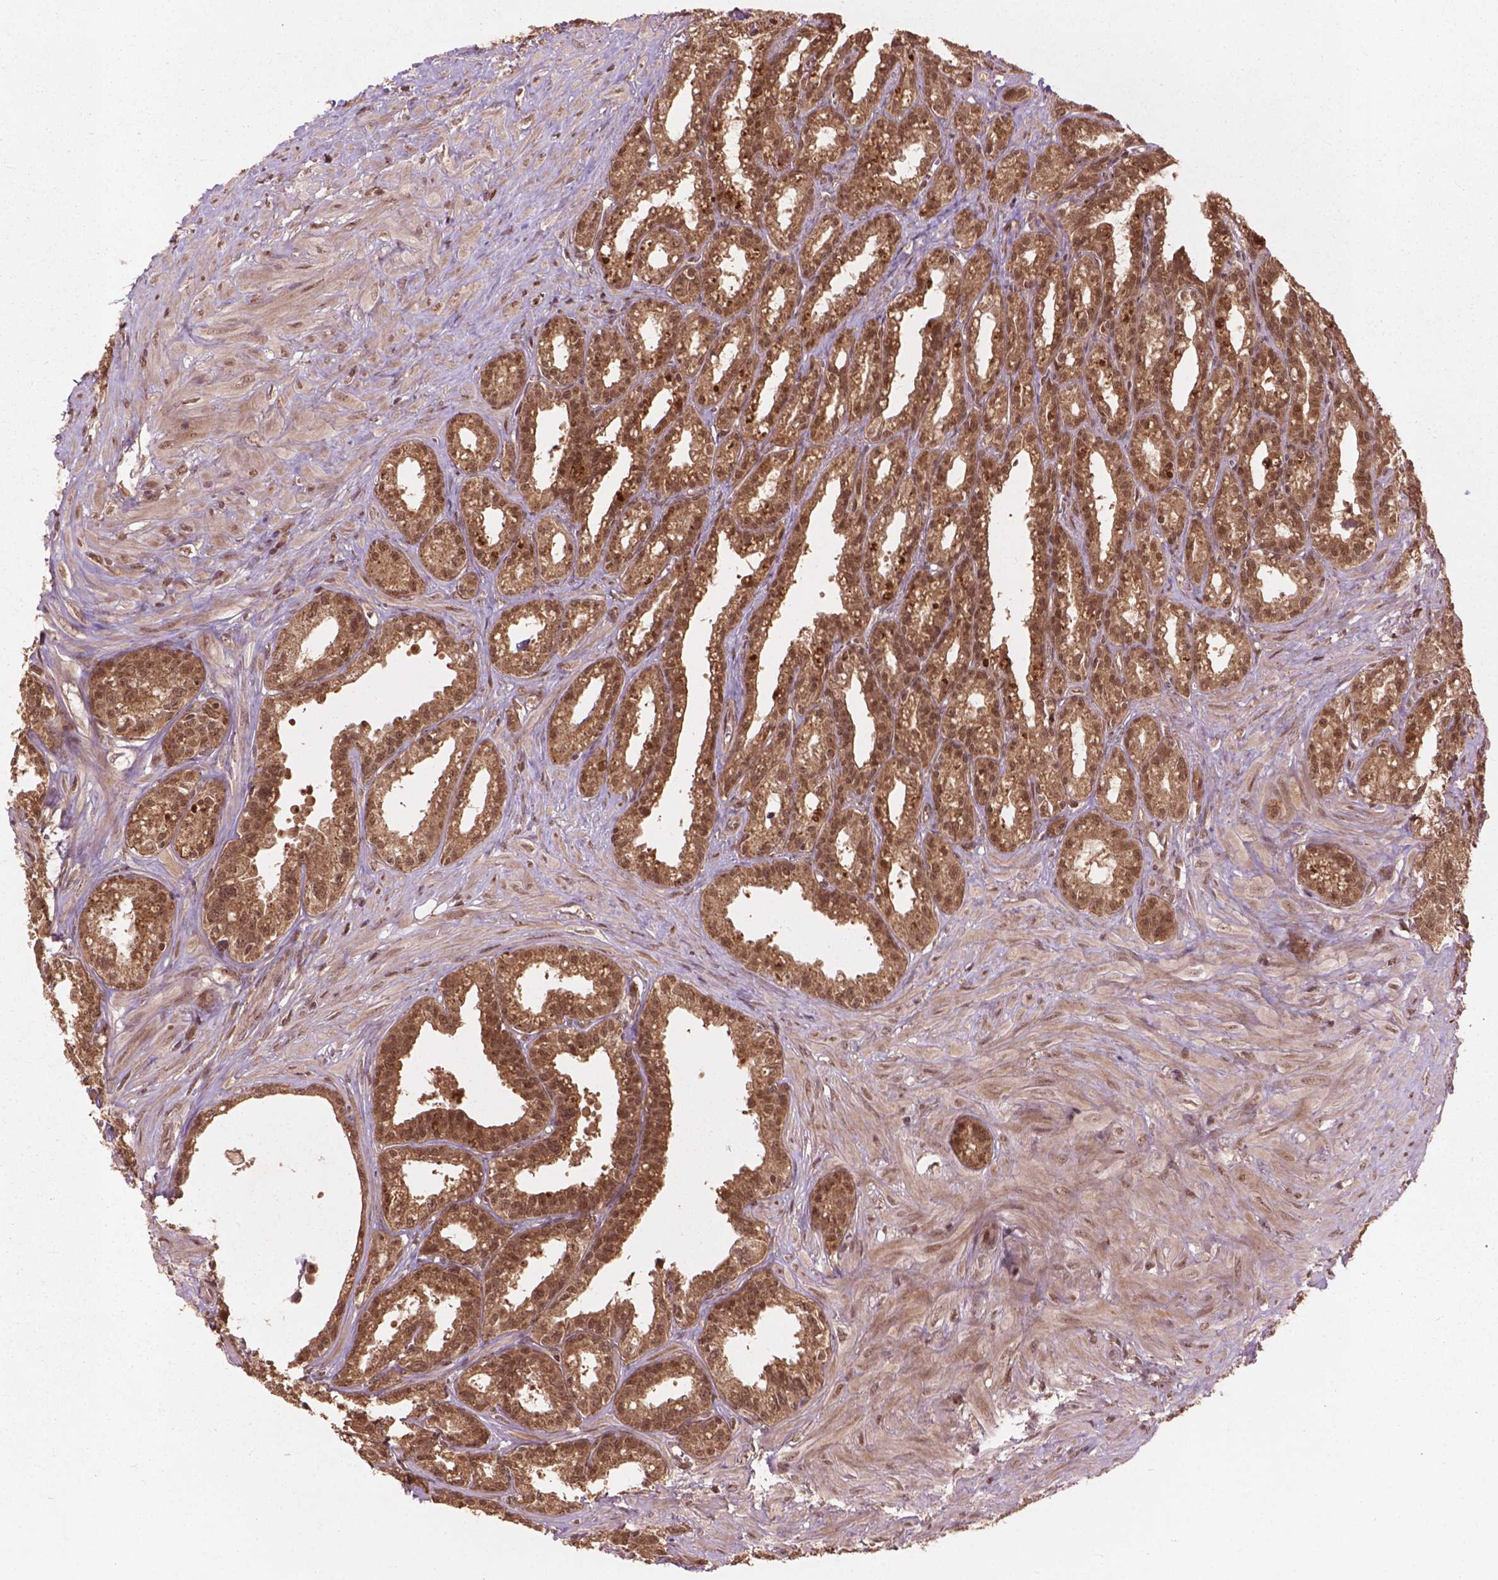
{"staining": {"intensity": "moderate", "quantity": ">75%", "location": "cytoplasmic/membranous,nuclear"}, "tissue": "seminal vesicle", "cell_type": "Glandular cells", "image_type": "normal", "snomed": [{"axis": "morphology", "description": "Normal tissue, NOS"}, {"axis": "morphology", "description": "Urothelial carcinoma, NOS"}, {"axis": "topography", "description": "Urinary bladder"}, {"axis": "topography", "description": "Seminal veicle"}], "caption": "DAB (3,3'-diaminobenzidine) immunohistochemical staining of unremarkable human seminal vesicle exhibits moderate cytoplasmic/membranous,nuclear protein expression in approximately >75% of glandular cells.", "gene": "SSU72", "patient": {"sex": "male", "age": 76}}